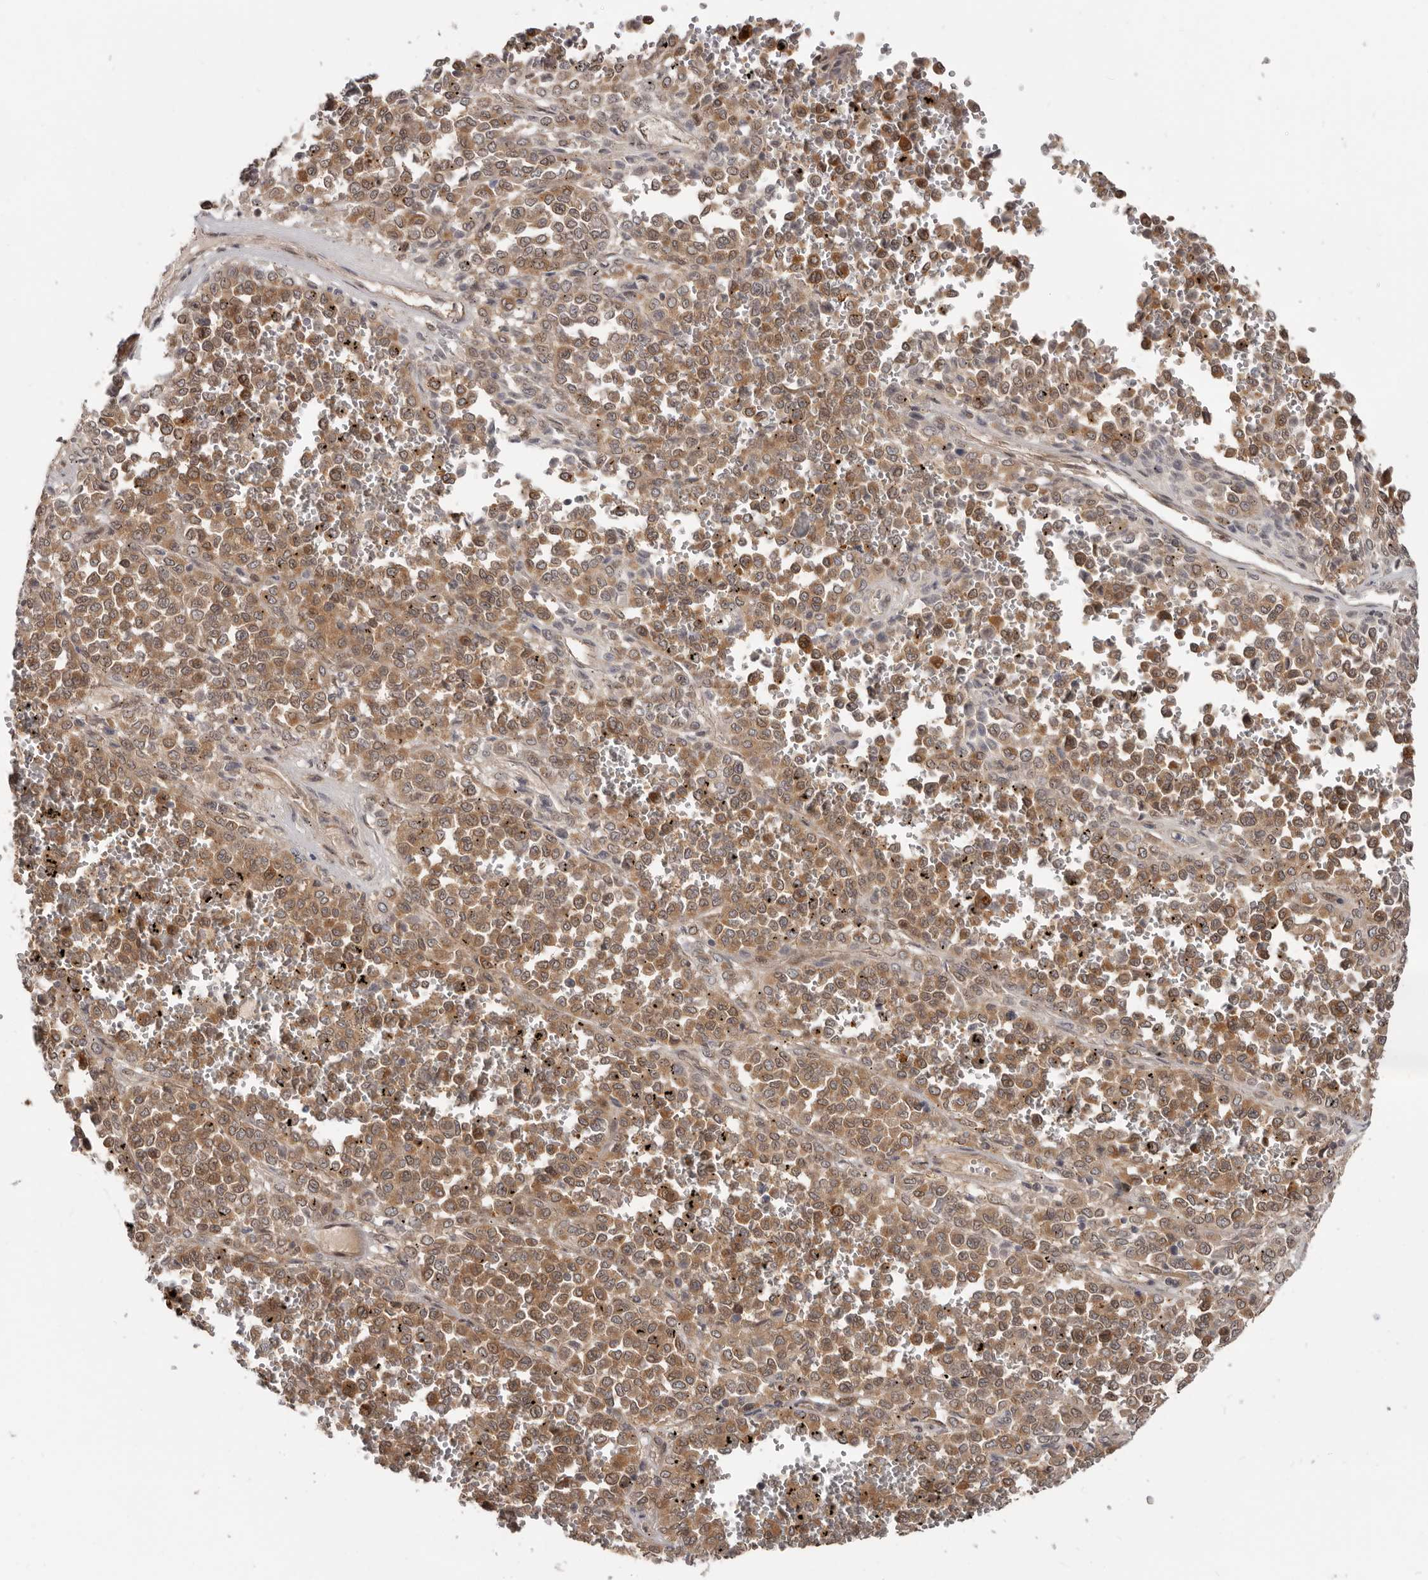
{"staining": {"intensity": "moderate", "quantity": ">75%", "location": "cytoplasmic/membranous"}, "tissue": "melanoma", "cell_type": "Tumor cells", "image_type": "cancer", "snomed": [{"axis": "morphology", "description": "Malignant melanoma, Metastatic site"}, {"axis": "topography", "description": "Pancreas"}], "caption": "The micrograph shows staining of melanoma, revealing moderate cytoplasmic/membranous protein positivity (brown color) within tumor cells.", "gene": "BAD", "patient": {"sex": "female", "age": 30}}